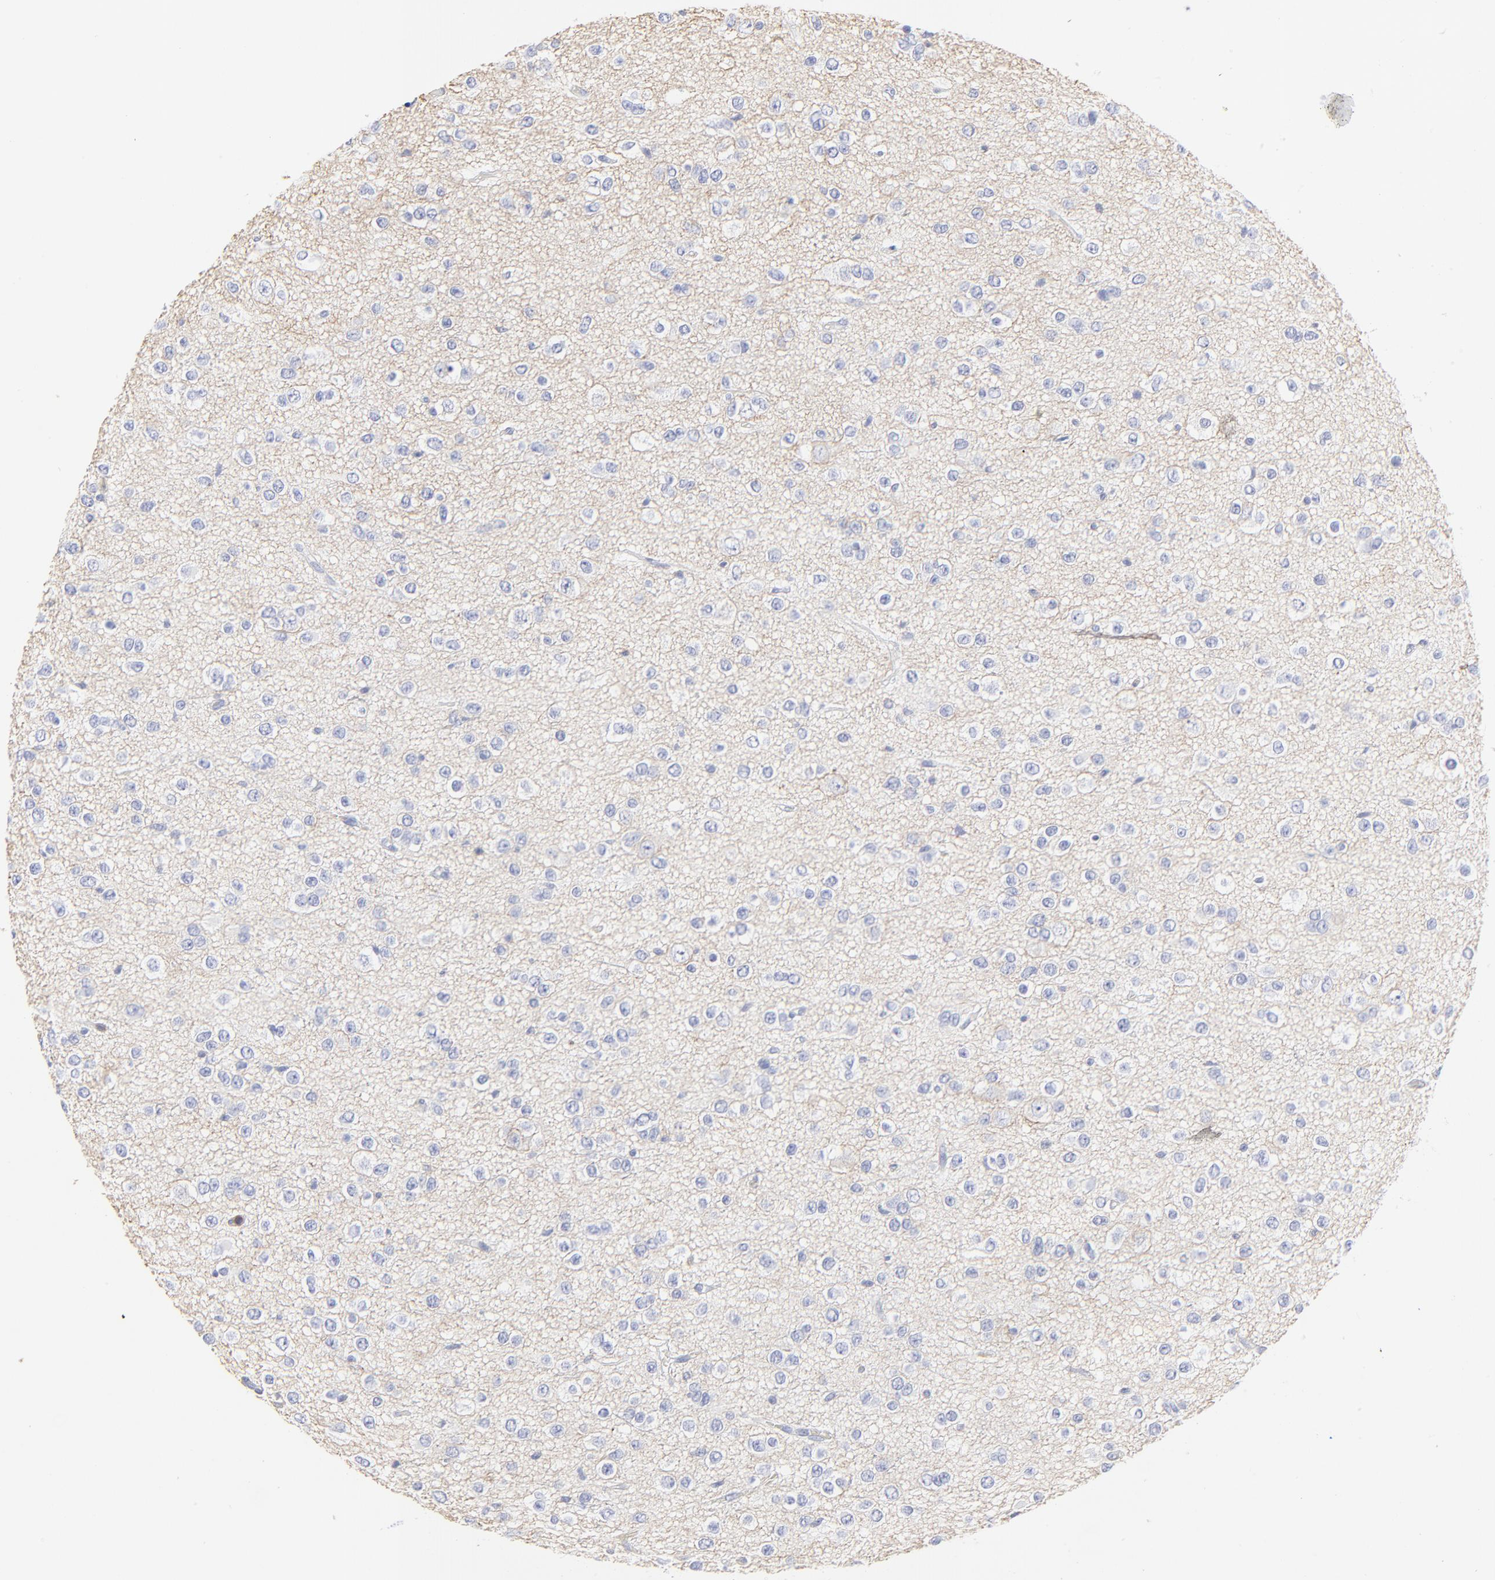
{"staining": {"intensity": "negative", "quantity": "none", "location": "none"}, "tissue": "glioma", "cell_type": "Tumor cells", "image_type": "cancer", "snomed": [{"axis": "morphology", "description": "Glioma, malignant, Low grade"}, {"axis": "topography", "description": "Brain"}], "caption": "Low-grade glioma (malignant) was stained to show a protein in brown. There is no significant positivity in tumor cells.", "gene": "ANXA6", "patient": {"sex": "male", "age": 42}}